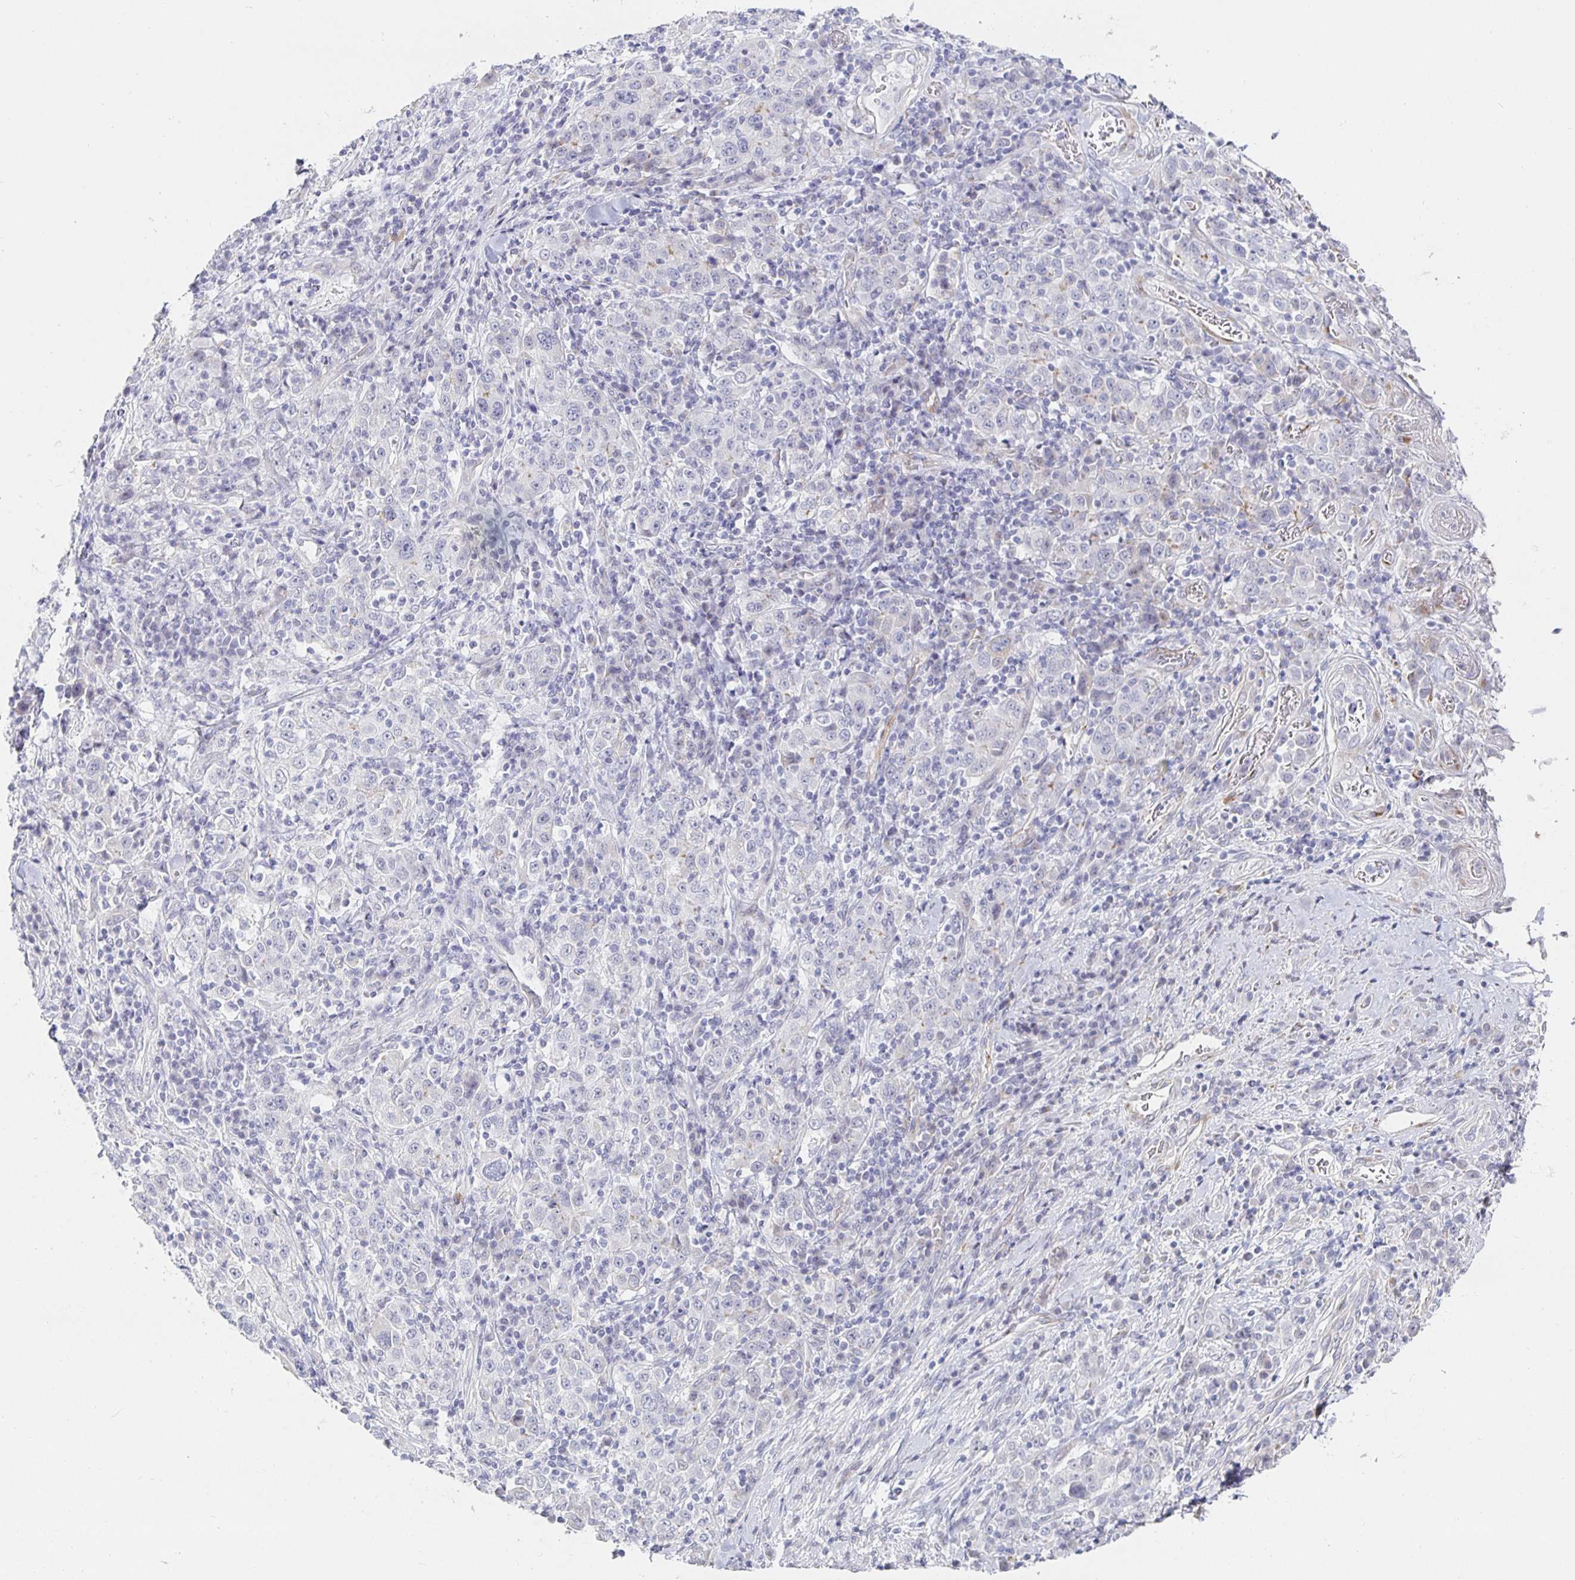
{"staining": {"intensity": "negative", "quantity": "none", "location": "none"}, "tissue": "stomach cancer", "cell_type": "Tumor cells", "image_type": "cancer", "snomed": [{"axis": "morphology", "description": "Normal tissue, NOS"}, {"axis": "morphology", "description": "Adenocarcinoma, NOS"}, {"axis": "topography", "description": "Stomach, upper"}, {"axis": "topography", "description": "Stomach"}], "caption": "This is an IHC histopathology image of human adenocarcinoma (stomach). There is no staining in tumor cells.", "gene": "S100G", "patient": {"sex": "male", "age": 59}}